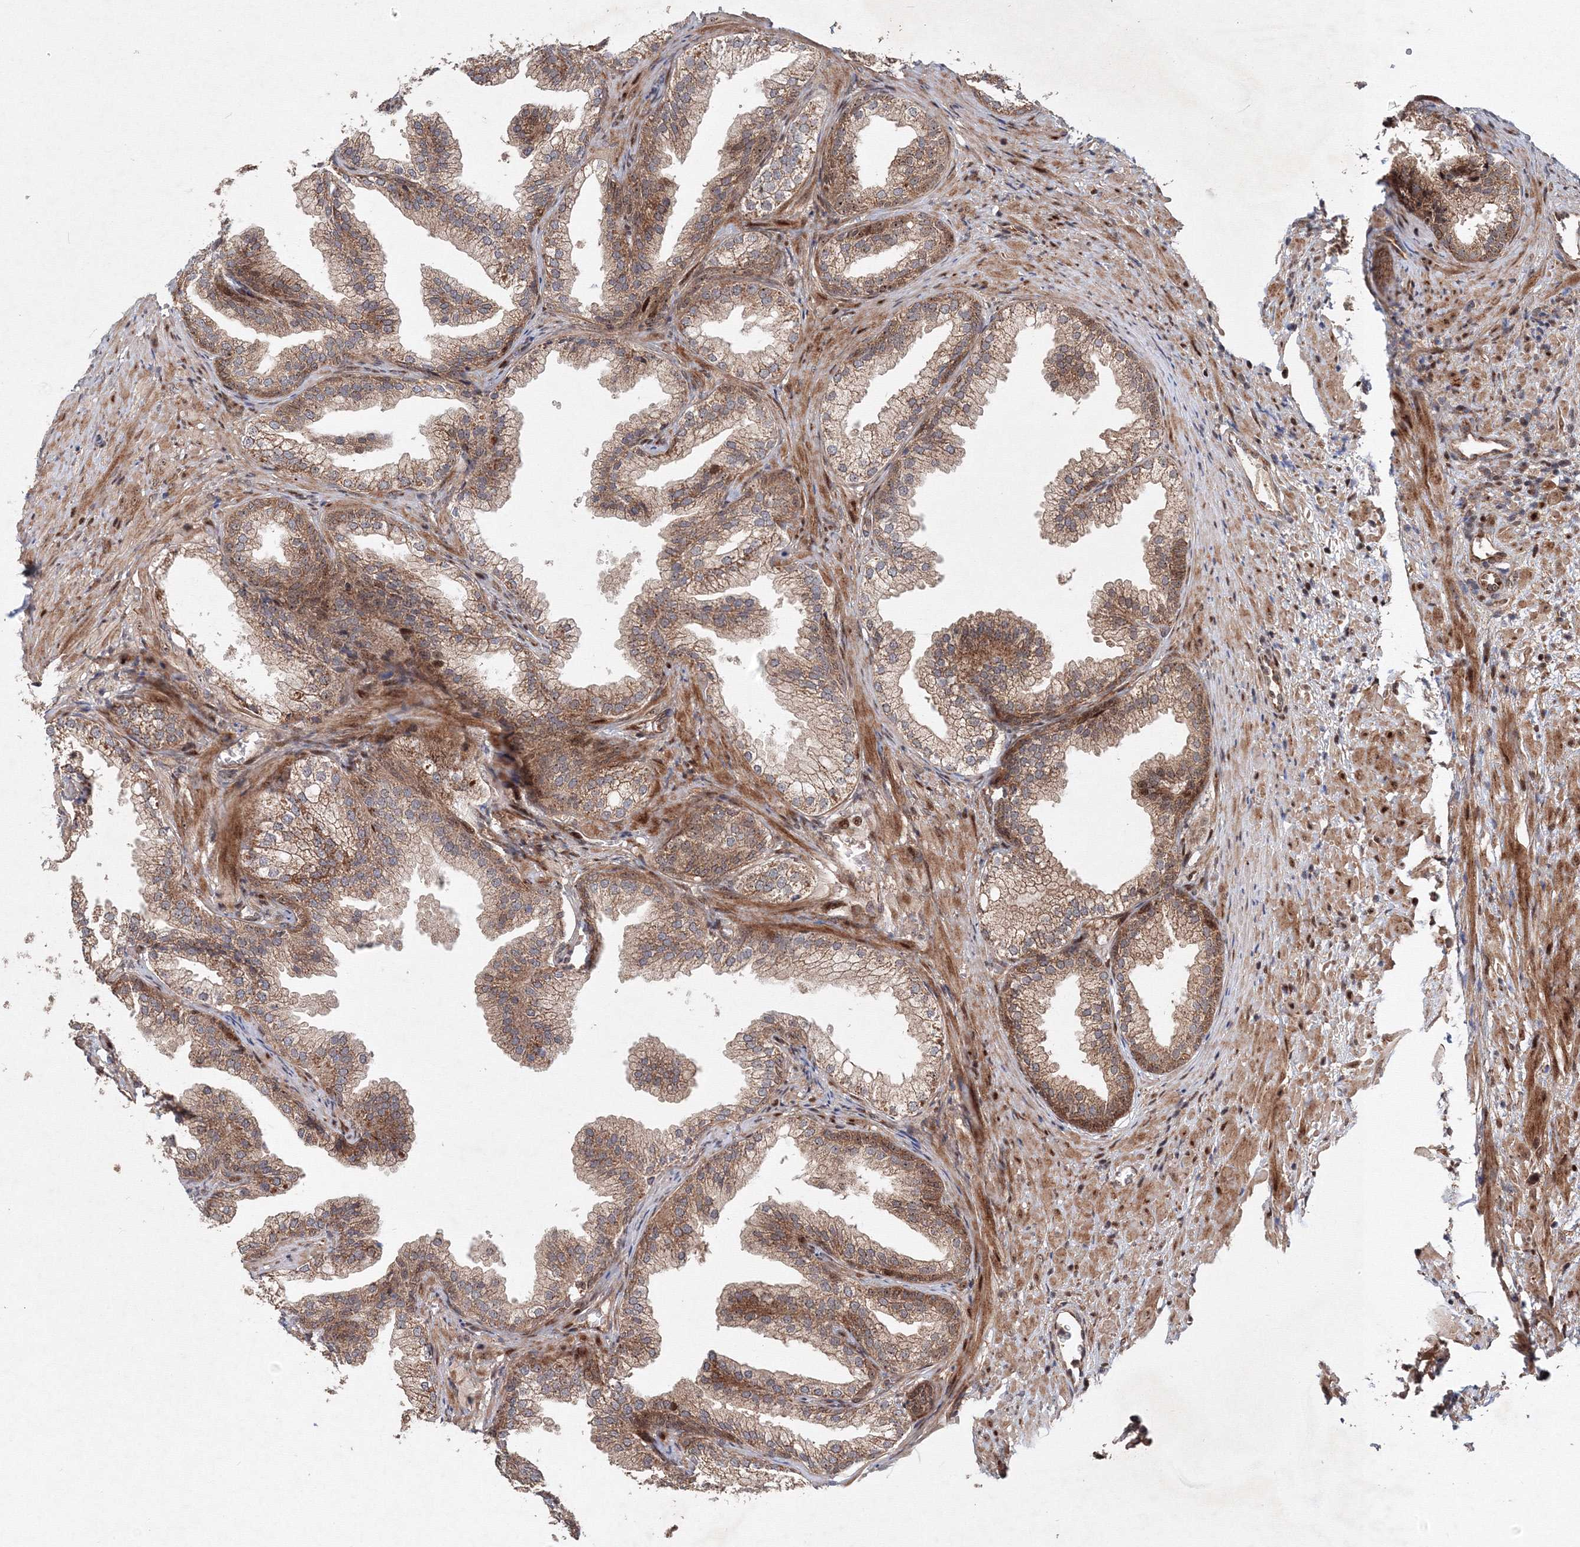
{"staining": {"intensity": "moderate", "quantity": ">75%", "location": "cytoplasmic/membranous"}, "tissue": "prostate", "cell_type": "Glandular cells", "image_type": "normal", "snomed": [{"axis": "morphology", "description": "Normal tissue, NOS"}, {"axis": "topography", "description": "Prostate"}], "caption": "Protein expression analysis of normal prostate reveals moderate cytoplasmic/membranous expression in about >75% of glandular cells. The staining was performed using DAB (3,3'-diaminobenzidine) to visualize the protein expression in brown, while the nuclei were stained in blue with hematoxylin (Magnification: 20x).", "gene": "ANKAR", "patient": {"sex": "male", "age": 76}}